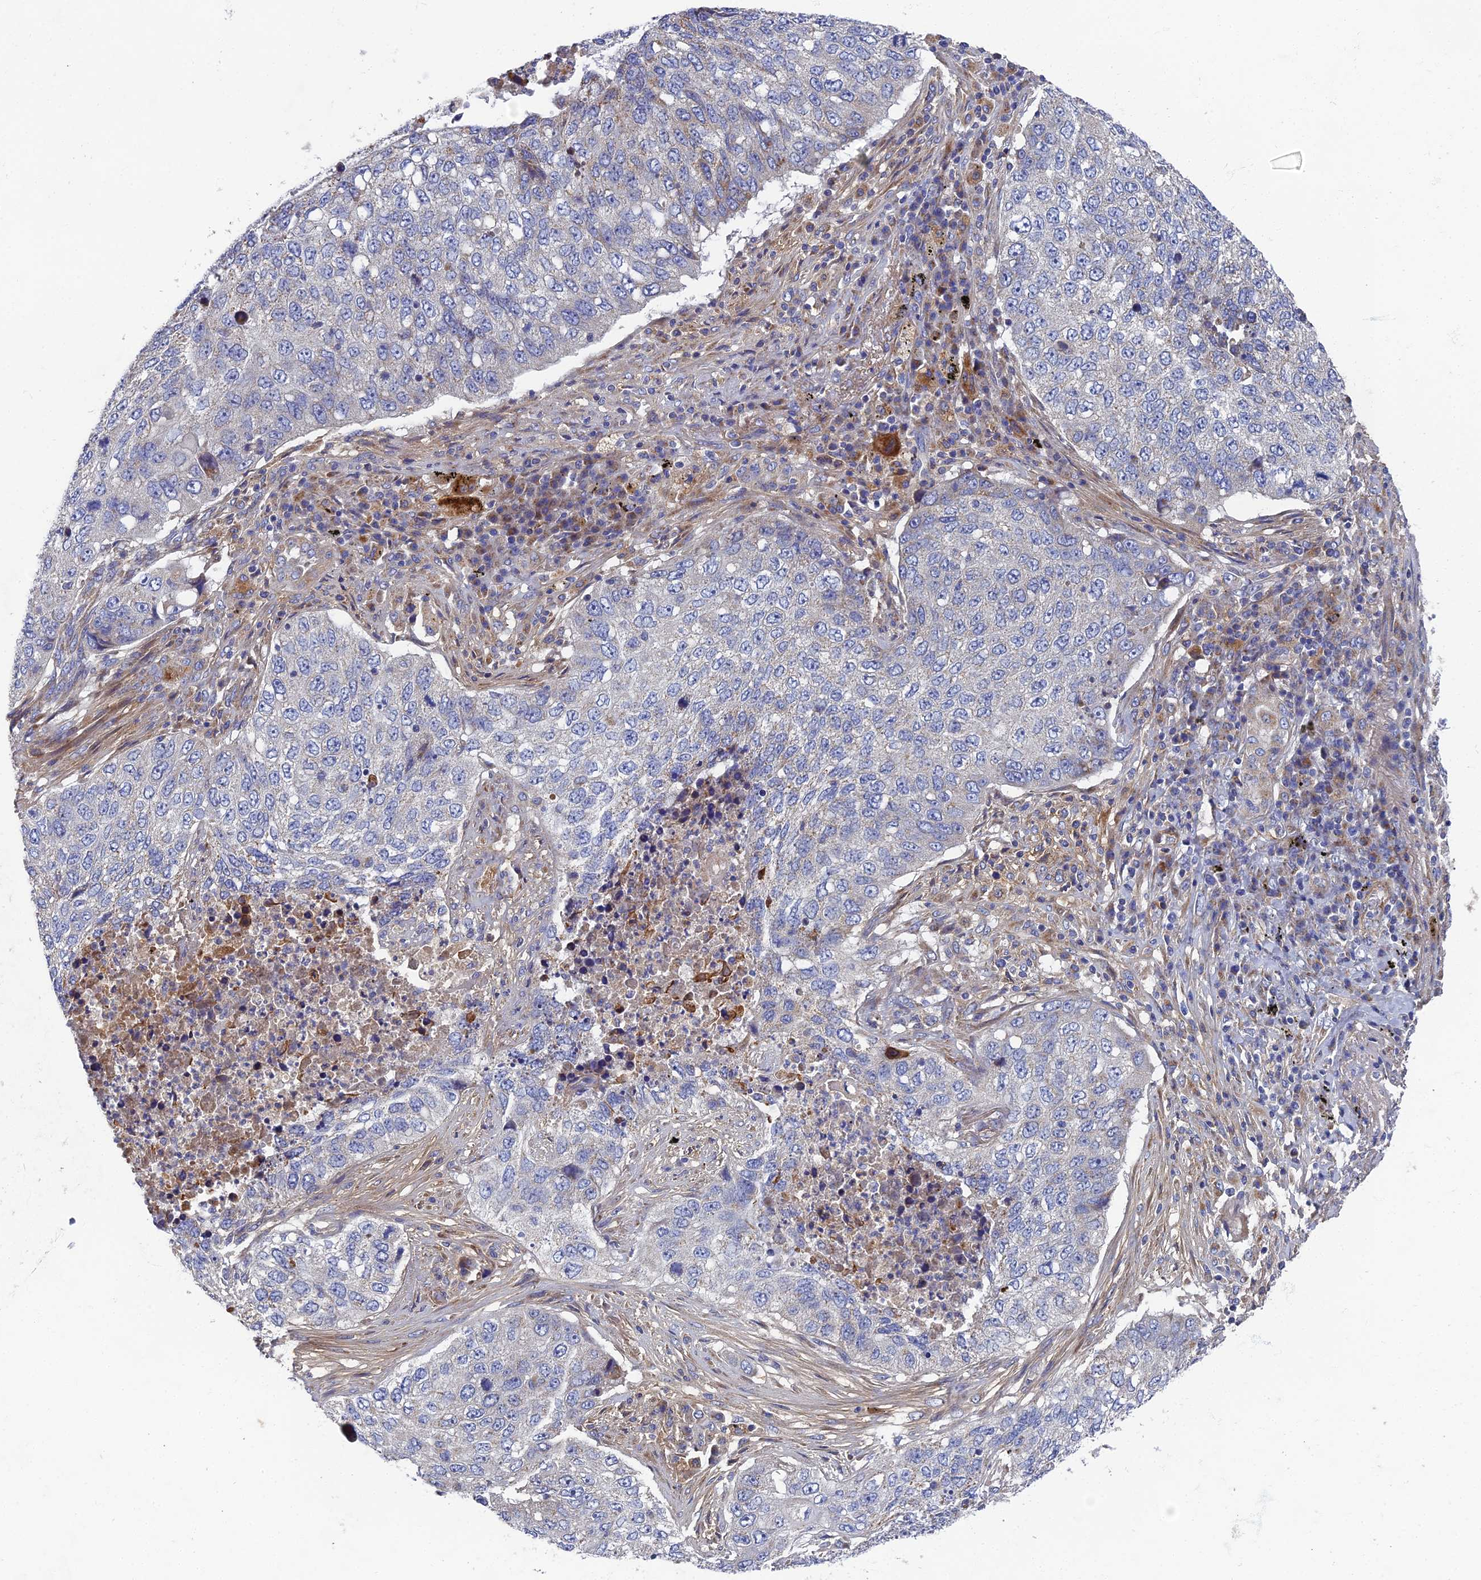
{"staining": {"intensity": "negative", "quantity": "none", "location": "none"}, "tissue": "lung cancer", "cell_type": "Tumor cells", "image_type": "cancer", "snomed": [{"axis": "morphology", "description": "Squamous cell carcinoma, NOS"}, {"axis": "topography", "description": "Lung"}], "caption": "Tumor cells show no significant staining in lung cancer.", "gene": "RNASEK", "patient": {"sex": "female", "age": 63}}